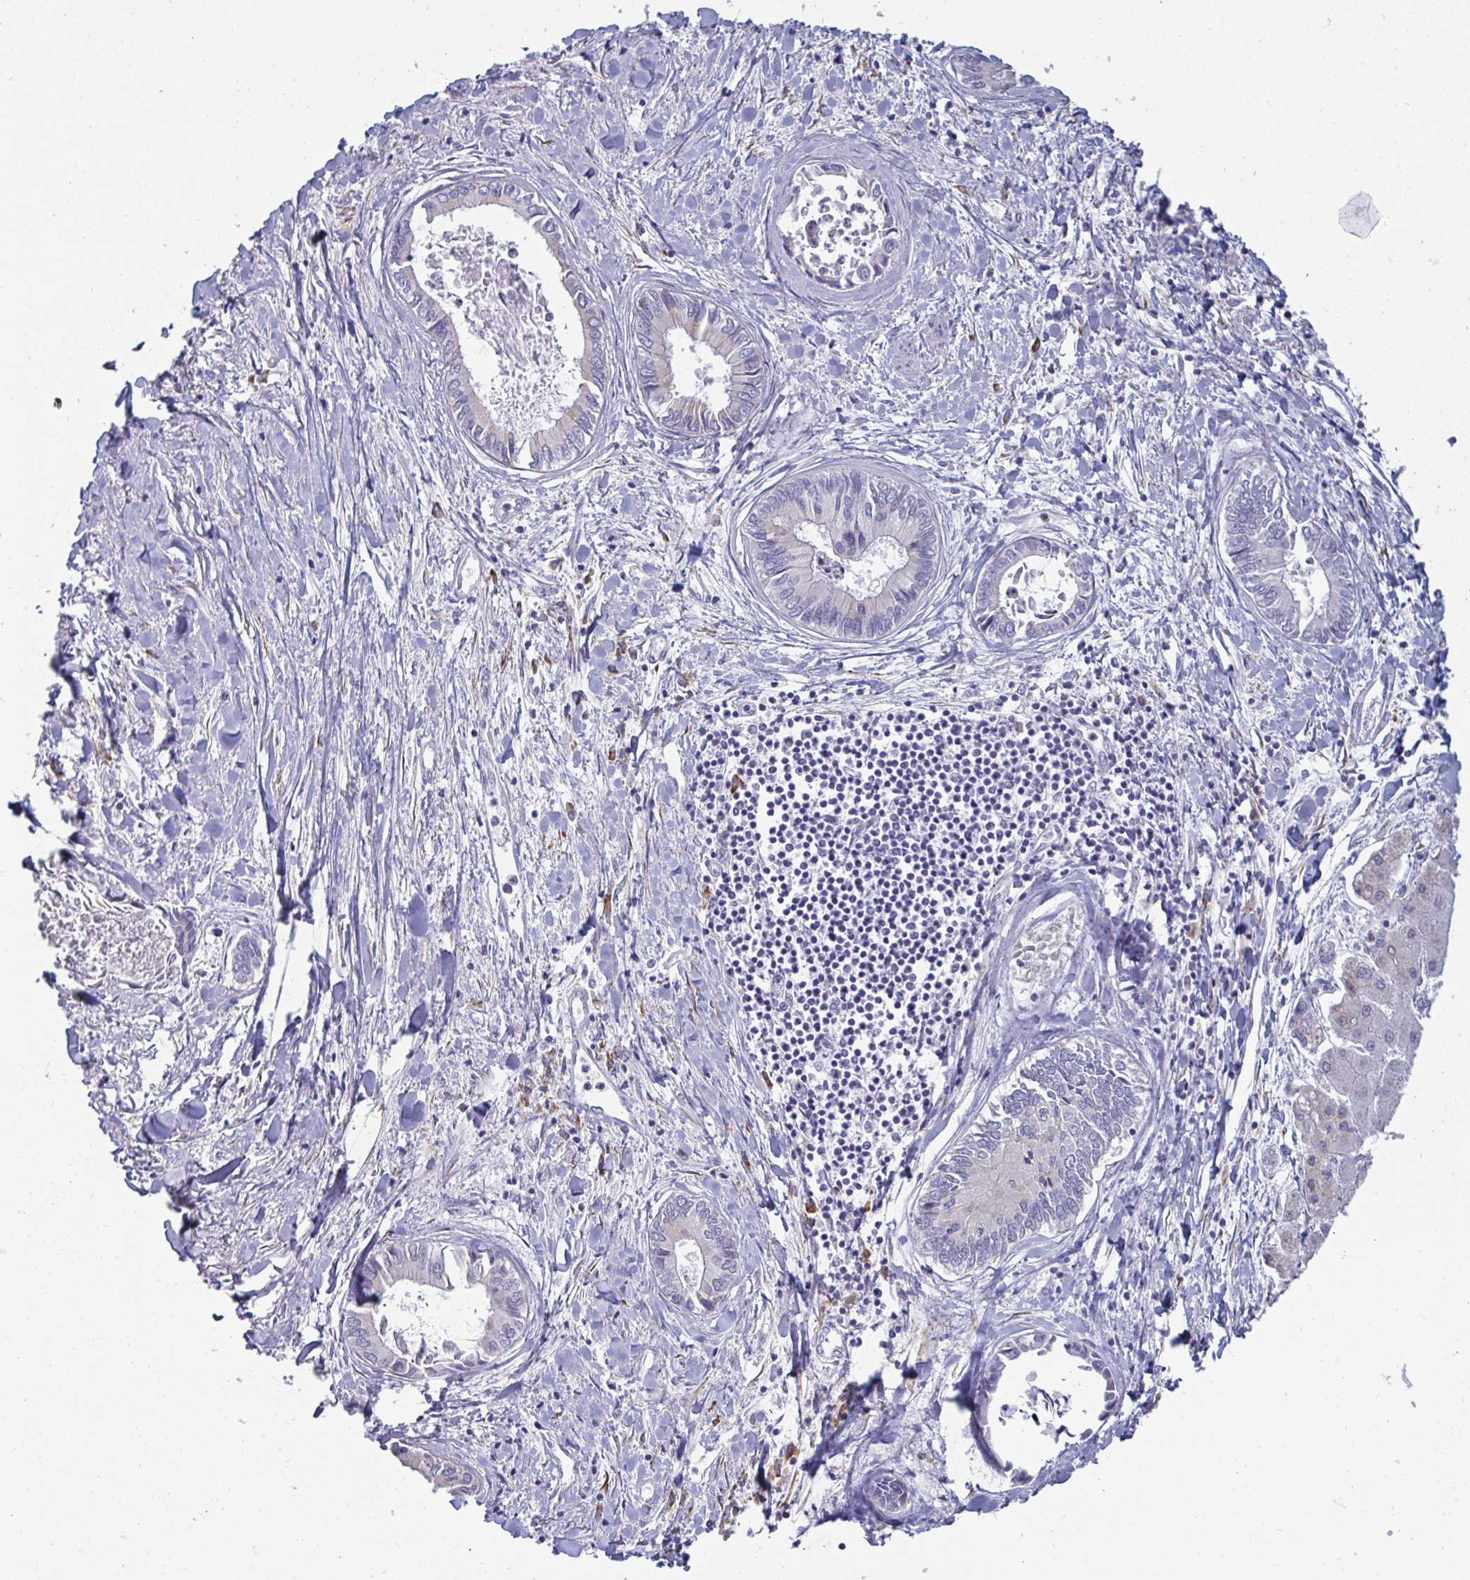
{"staining": {"intensity": "negative", "quantity": "none", "location": "none"}, "tissue": "liver cancer", "cell_type": "Tumor cells", "image_type": "cancer", "snomed": [{"axis": "morphology", "description": "Cholangiocarcinoma"}, {"axis": "topography", "description": "Liver"}], "caption": "A high-resolution histopathology image shows IHC staining of cholangiocarcinoma (liver), which exhibits no significant staining in tumor cells.", "gene": "SHROOM1", "patient": {"sex": "male", "age": 66}}